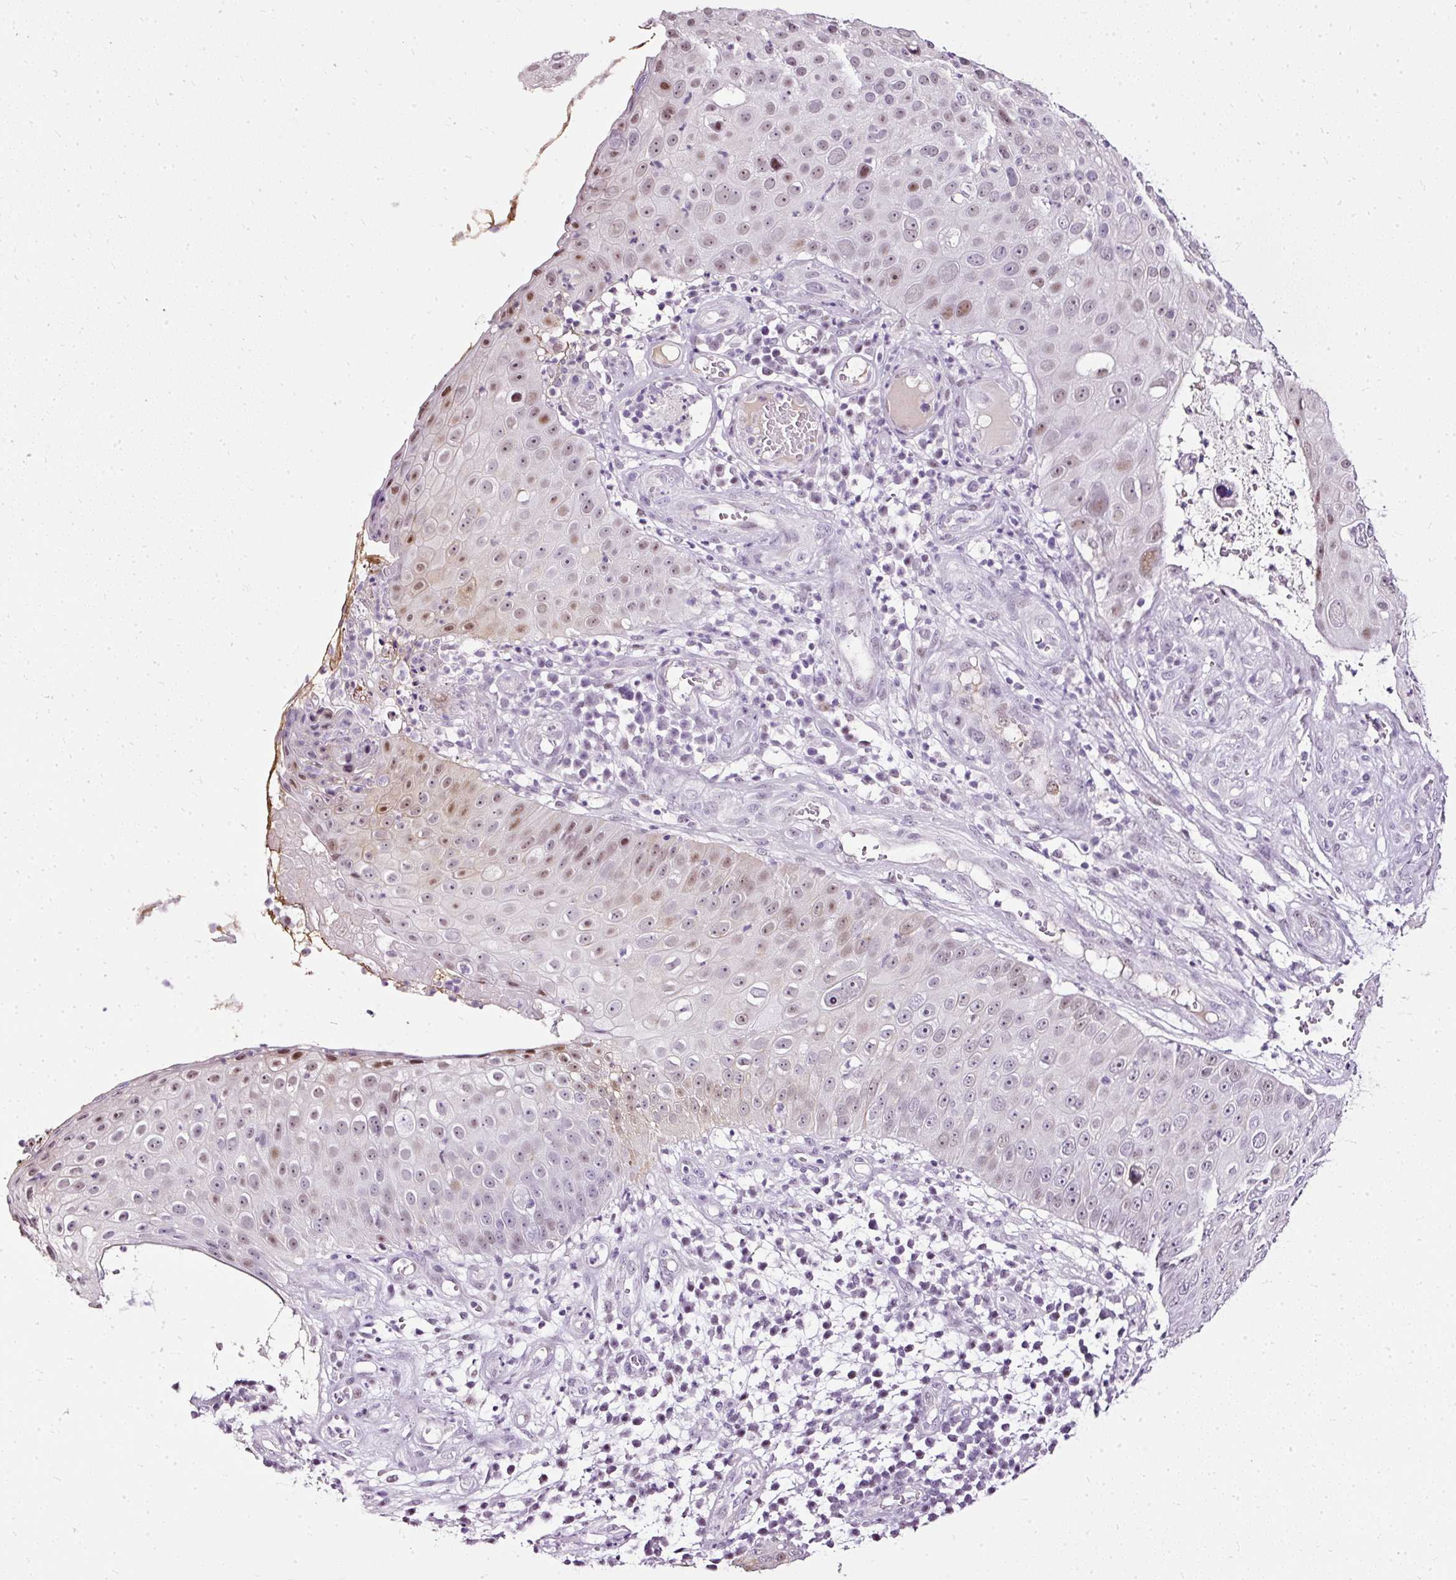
{"staining": {"intensity": "moderate", "quantity": "<25%", "location": "nuclear"}, "tissue": "skin cancer", "cell_type": "Tumor cells", "image_type": "cancer", "snomed": [{"axis": "morphology", "description": "Squamous cell carcinoma, NOS"}, {"axis": "topography", "description": "Skin"}], "caption": "Moderate nuclear expression is identified in approximately <25% of tumor cells in skin squamous cell carcinoma.", "gene": "PDE6B", "patient": {"sex": "male", "age": 71}}